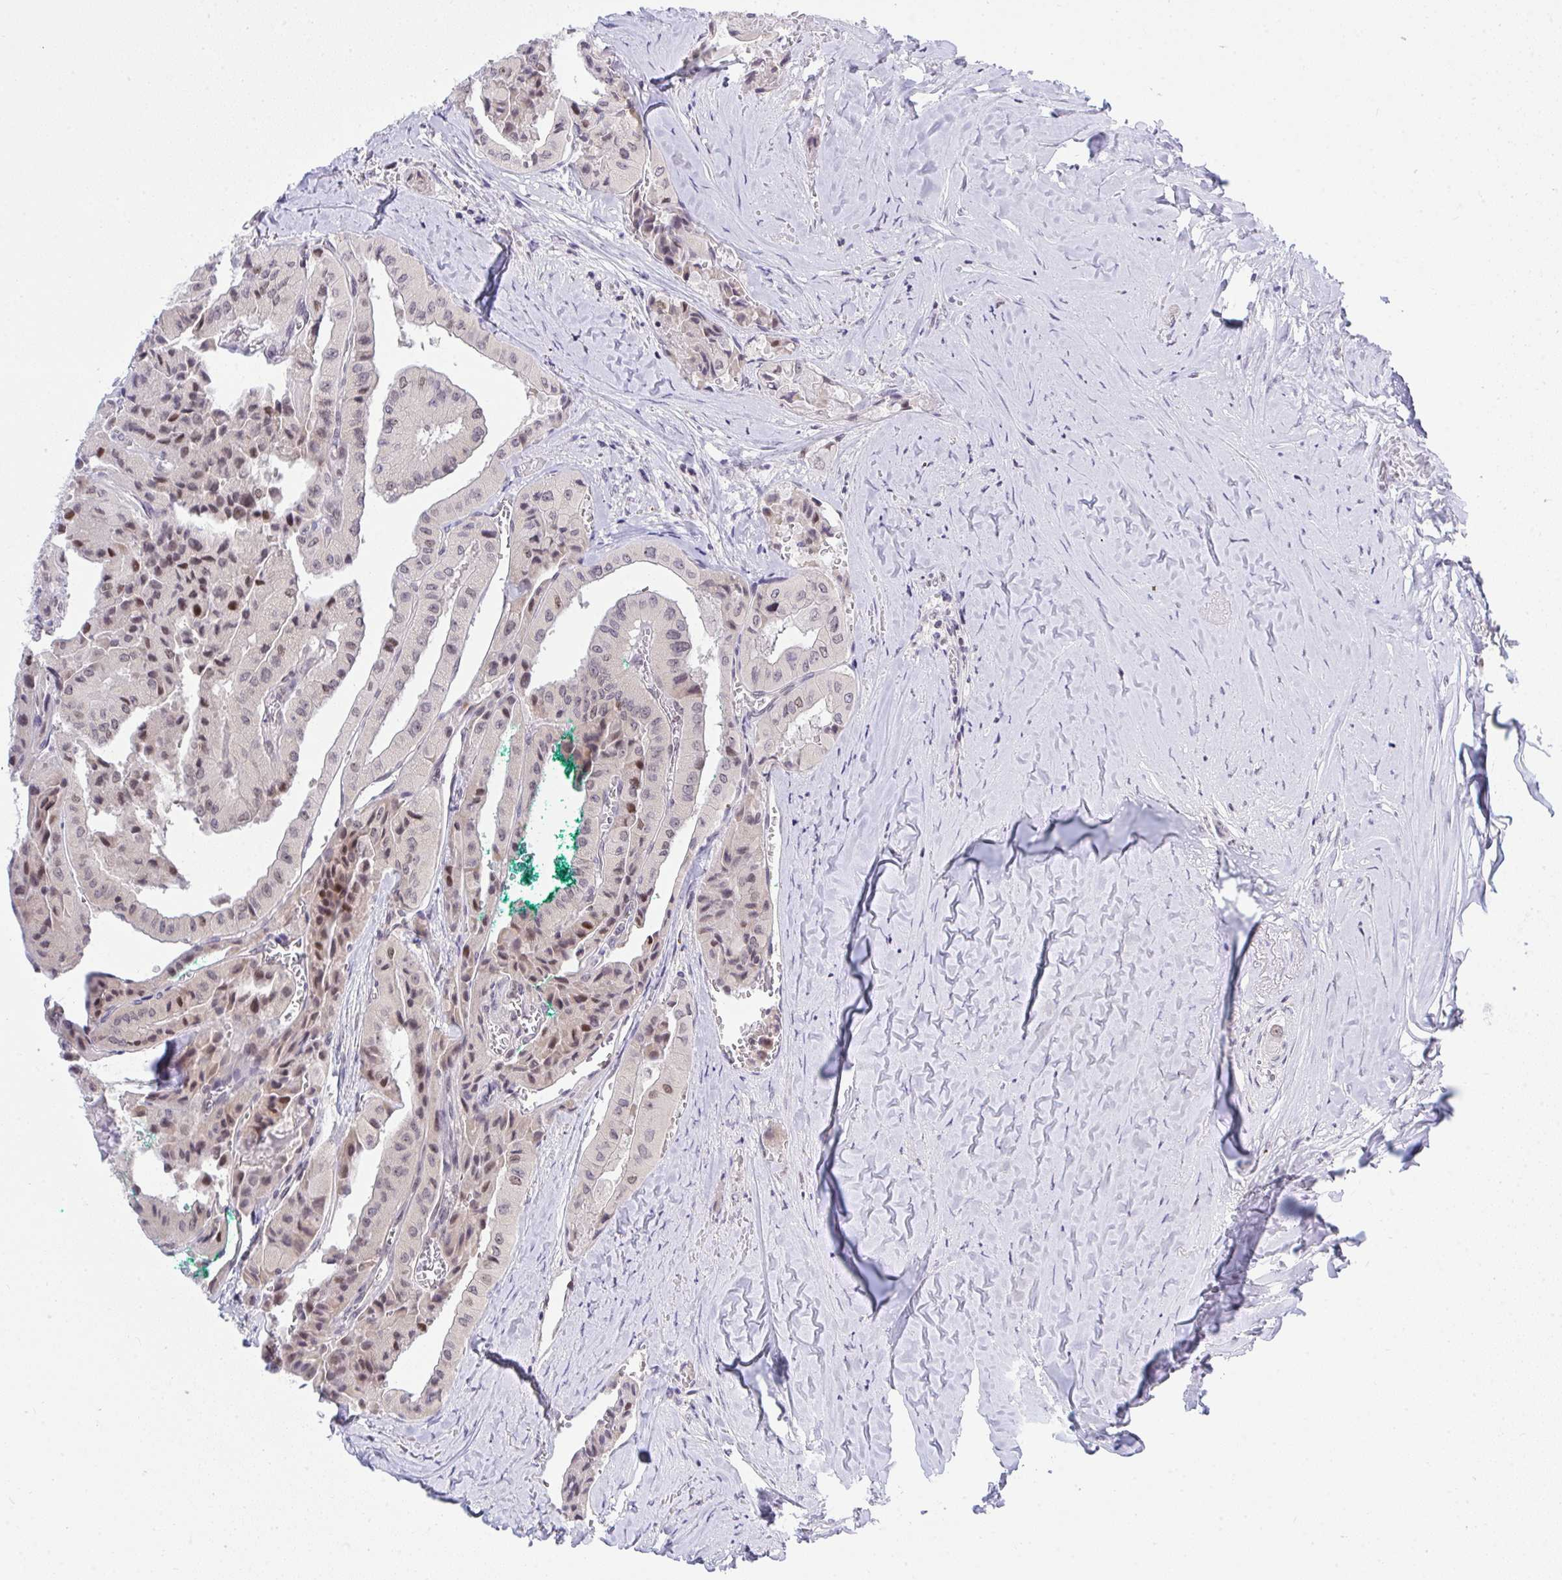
{"staining": {"intensity": "weak", "quantity": "25%-75%", "location": "nuclear"}, "tissue": "thyroid cancer", "cell_type": "Tumor cells", "image_type": "cancer", "snomed": [{"axis": "morphology", "description": "Normal tissue, NOS"}, {"axis": "morphology", "description": "Papillary adenocarcinoma, NOS"}, {"axis": "topography", "description": "Thyroid gland"}], "caption": "Protein expression analysis of thyroid cancer reveals weak nuclear expression in about 25%-75% of tumor cells.", "gene": "RFC4", "patient": {"sex": "female", "age": 59}}